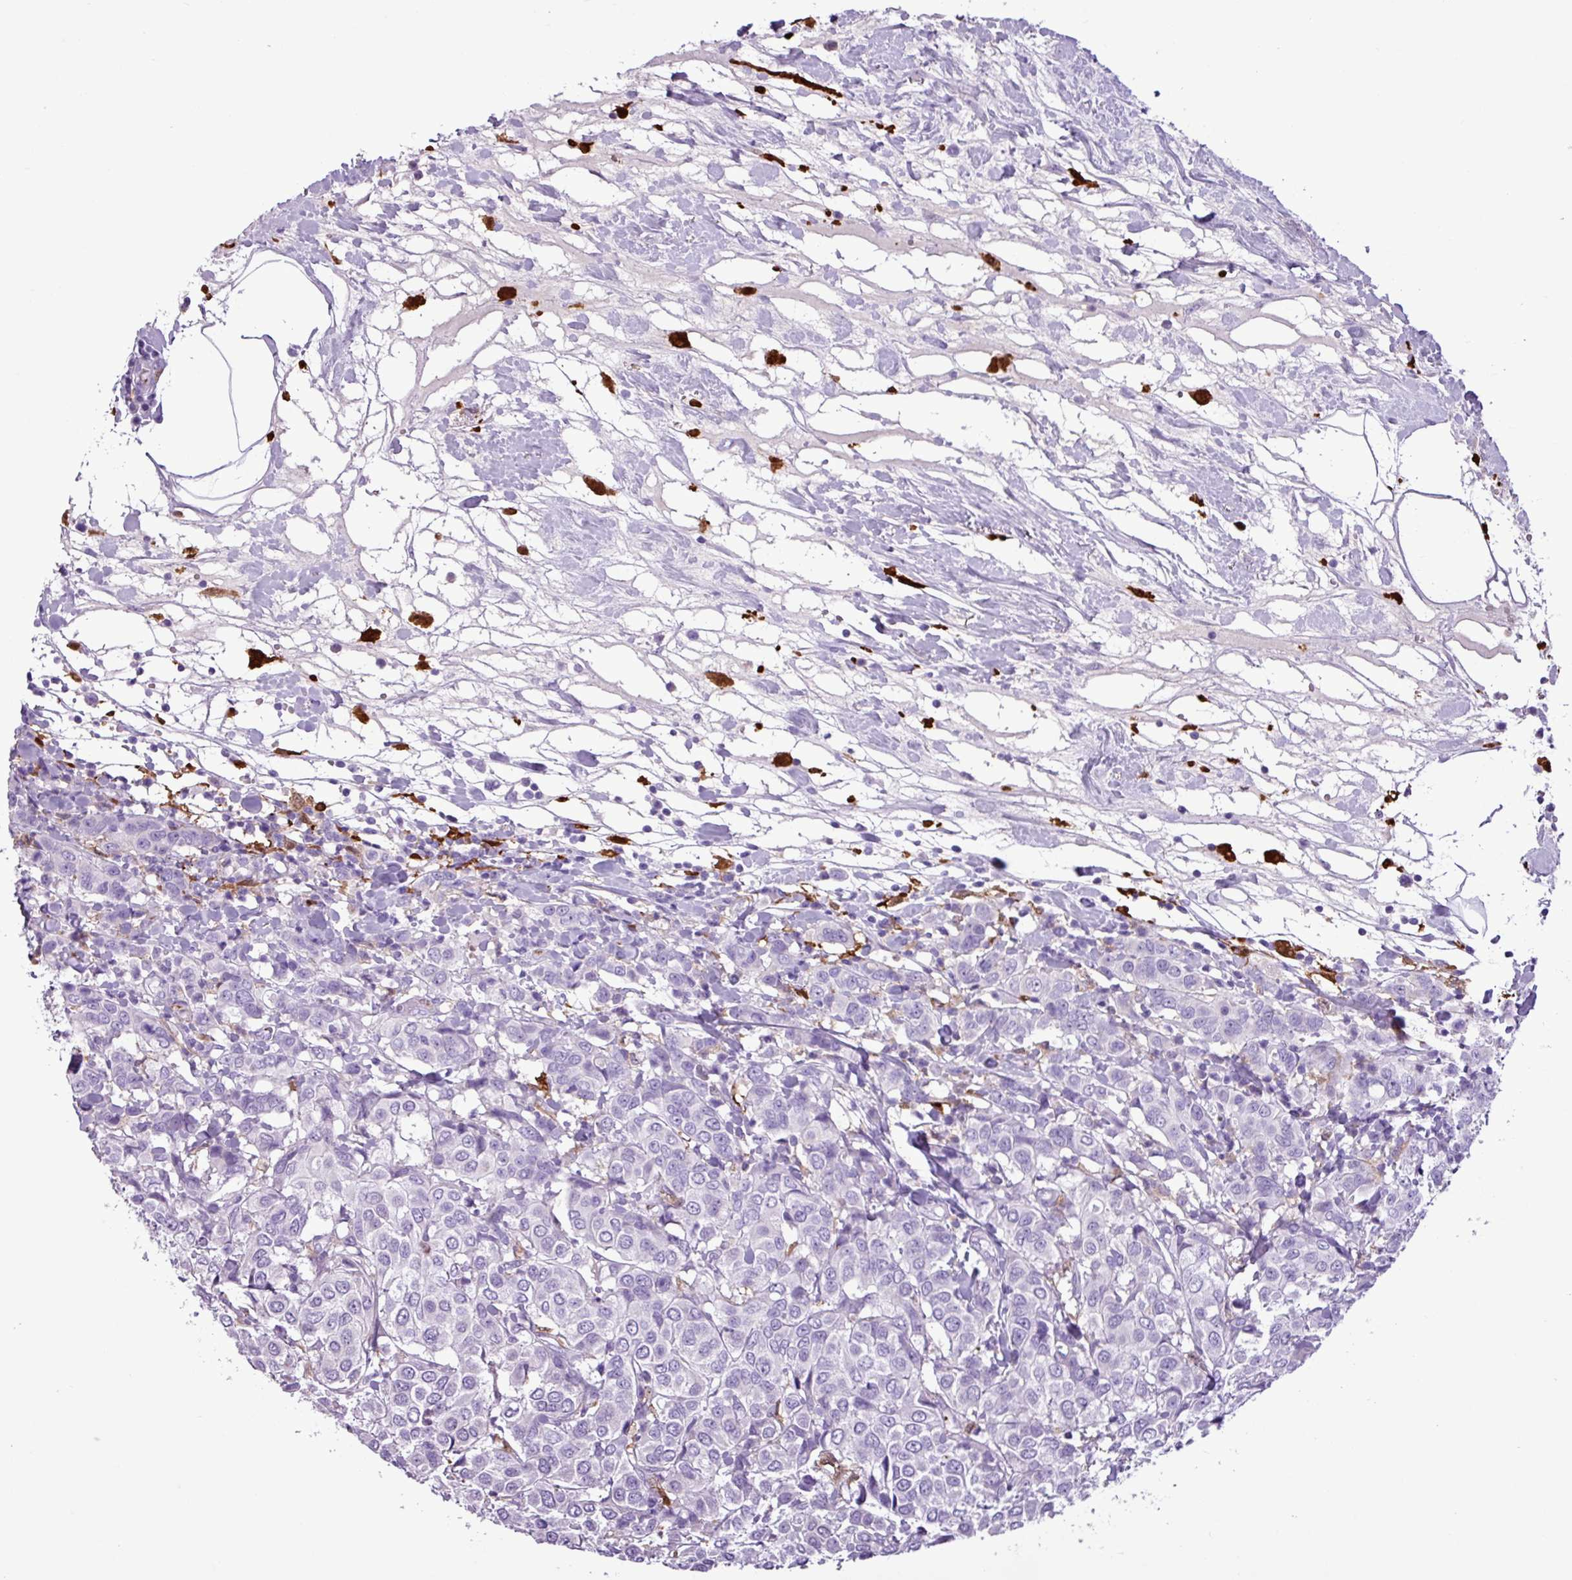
{"staining": {"intensity": "negative", "quantity": "none", "location": "none"}, "tissue": "breast cancer", "cell_type": "Tumor cells", "image_type": "cancer", "snomed": [{"axis": "morphology", "description": "Duct carcinoma"}, {"axis": "topography", "description": "Breast"}], "caption": "This micrograph is of breast cancer (intraductal carcinoma) stained with immunohistochemistry (IHC) to label a protein in brown with the nuclei are counter-stained blue. There is no positivity in tumor cells. (Brightfield microscopy of DAB immunohistochemistry (IHC) at high magnification).", "gene": "TMEM200C", "patient": {"sex": "female", "age": 55}}